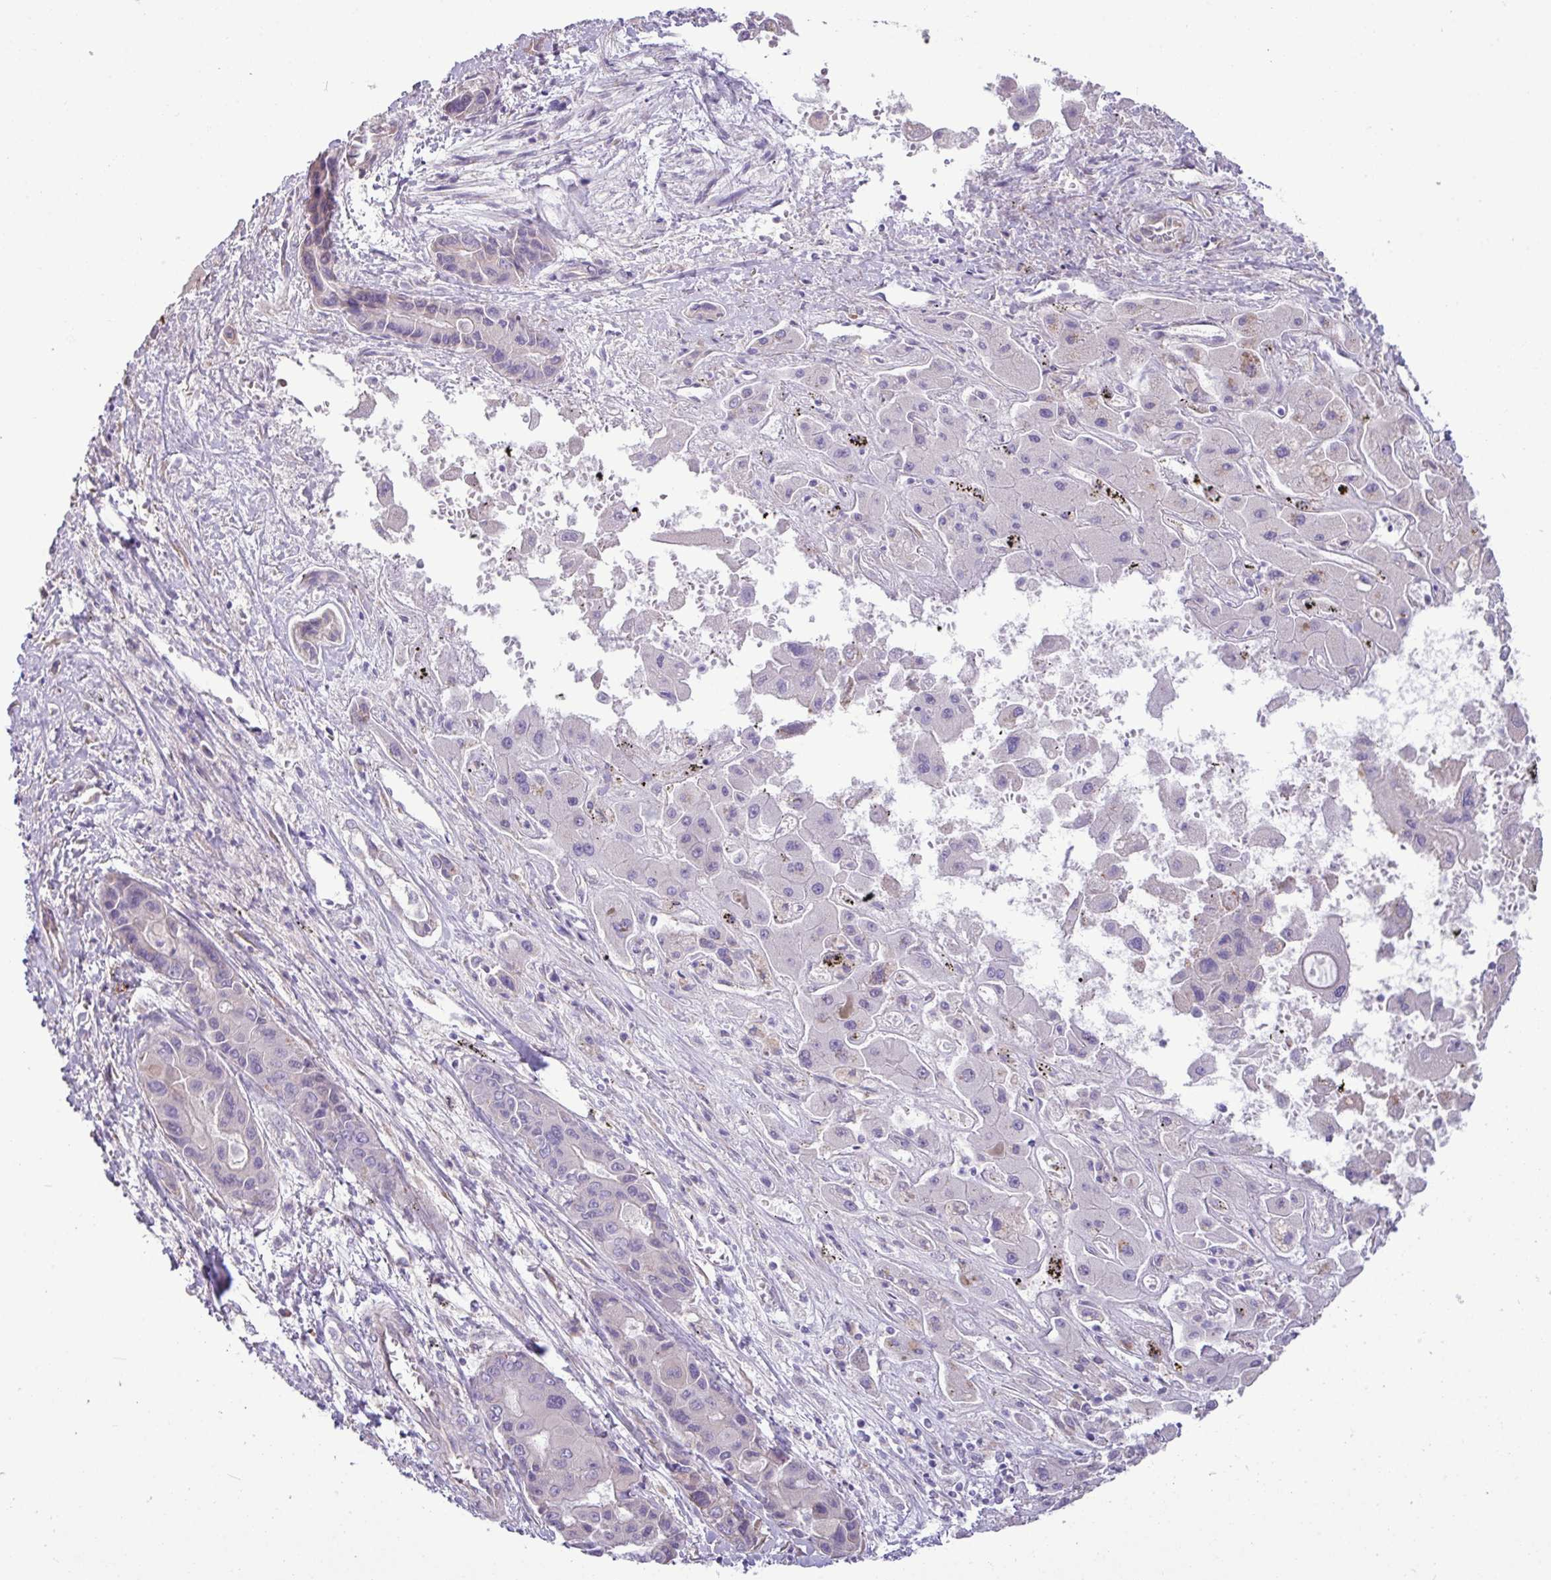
{"staining": {"intensity": "negative", "quantity": "none", "location": "none"}, "tissue": "liver cancer", "cell_type": "Tumor cells", "image_type": "cancer", "snomed": [{"axis": "morphology", "description": "Cholangiocarcinoma"}, {"axis": "topography", "description": "Liver"}], "caption": "Immunohistochemical staining of liver cancer demonstrates no significant staining in tumor cells. (DAB immunohistochemistry (IHC), high magnification).", "gene": "IRGC", "patient": {"sex": "male", "age": 67}}